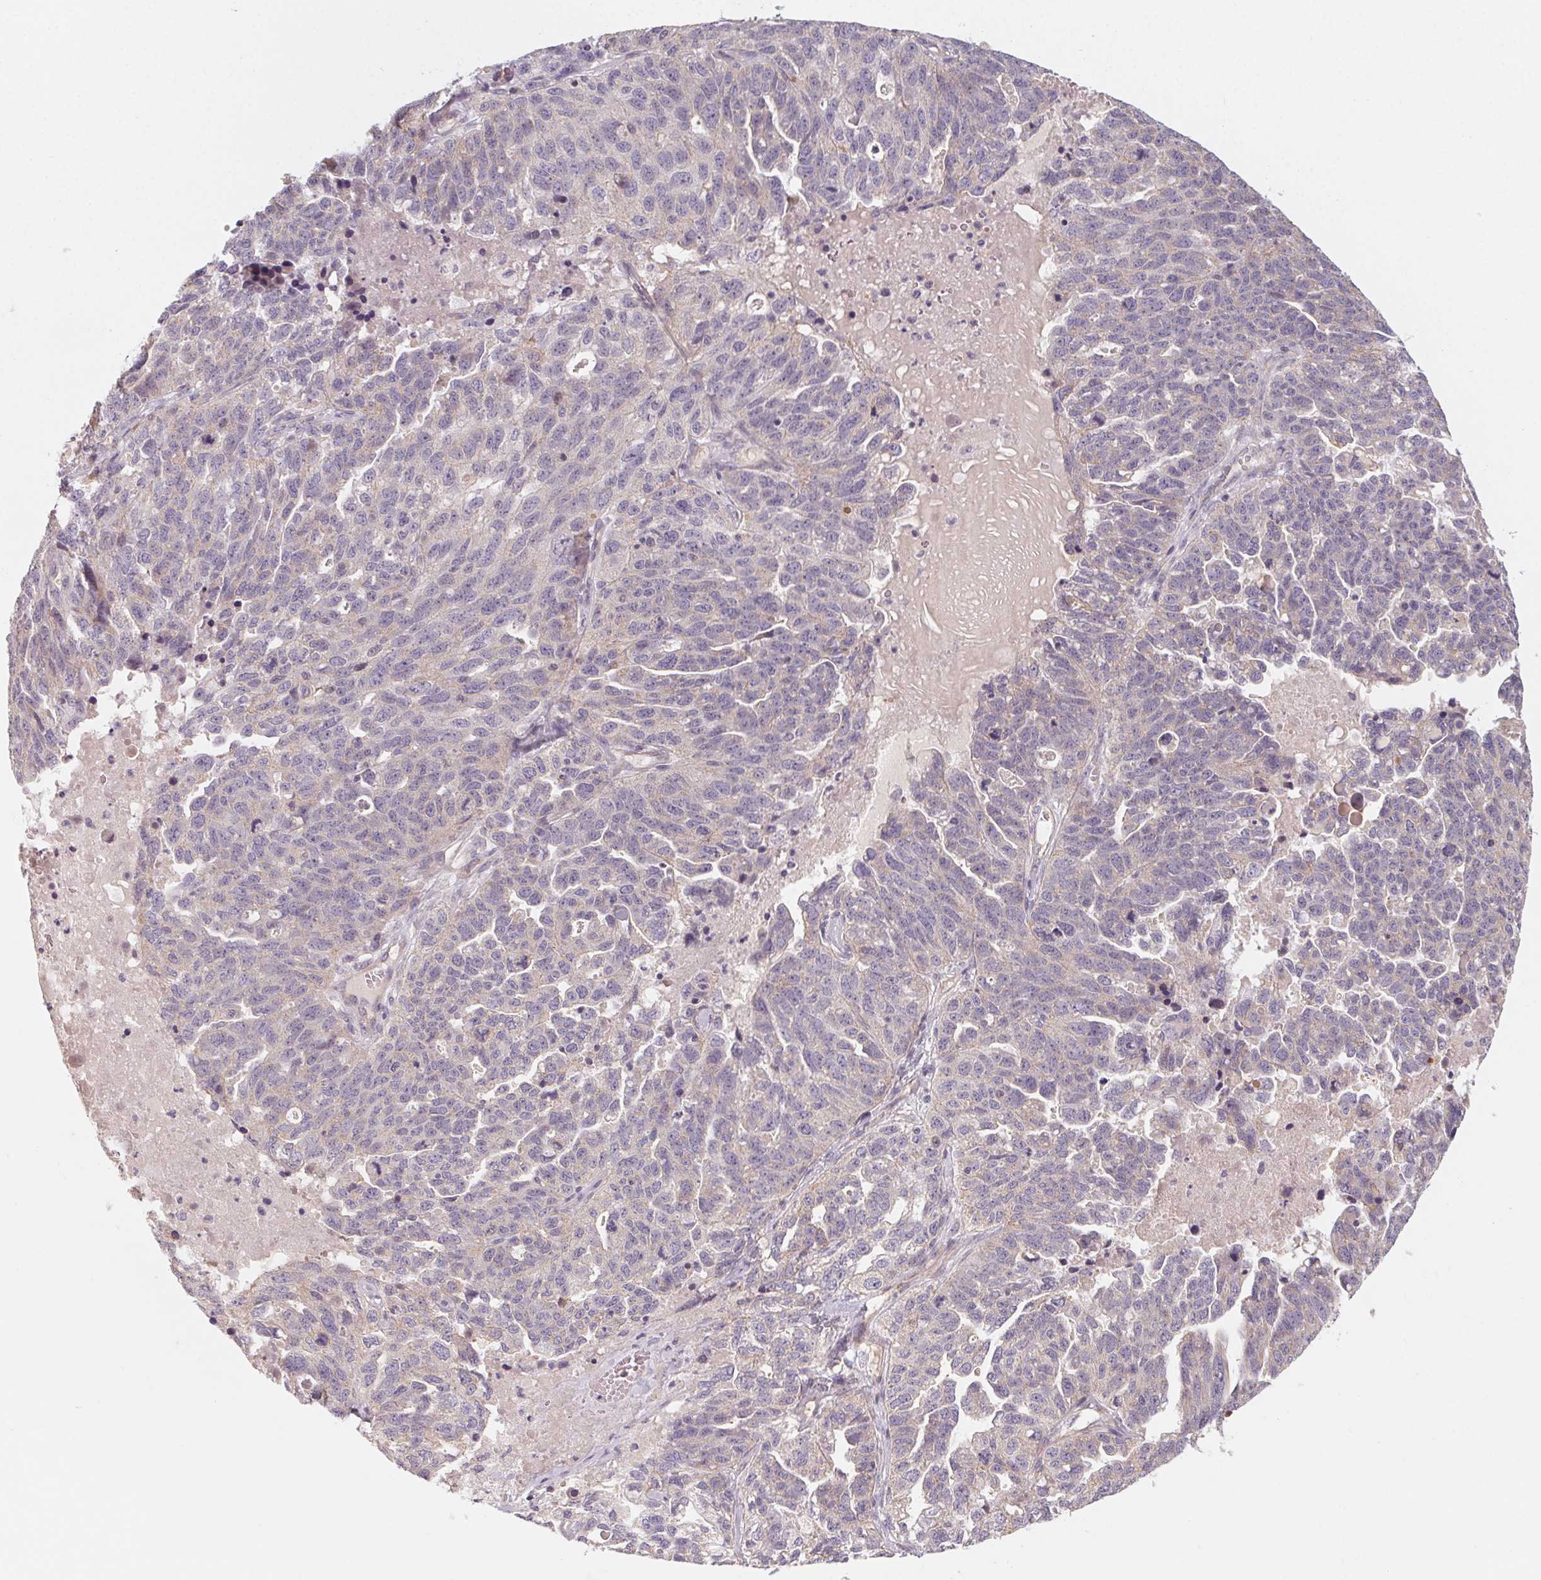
{"staining": {"intensity": "negative", "quantity": "none", "location": "none"}, "tissue": "ovarian cancer", "cell_type": "Tumor cells", "image_type": "cancer", "snomed": [{"axis": "morphology", "description": "Cystadenocarcinoma, serous, NOS"}, {"axis": "topography", "description": "Ovary"}], "caption": "The micrograph demonstrates no staining of tumor cells in ovarian serous cystadenocarcinoma.", "gene": "CCDC112", "patient": {"sex": "female", "age": 71}}